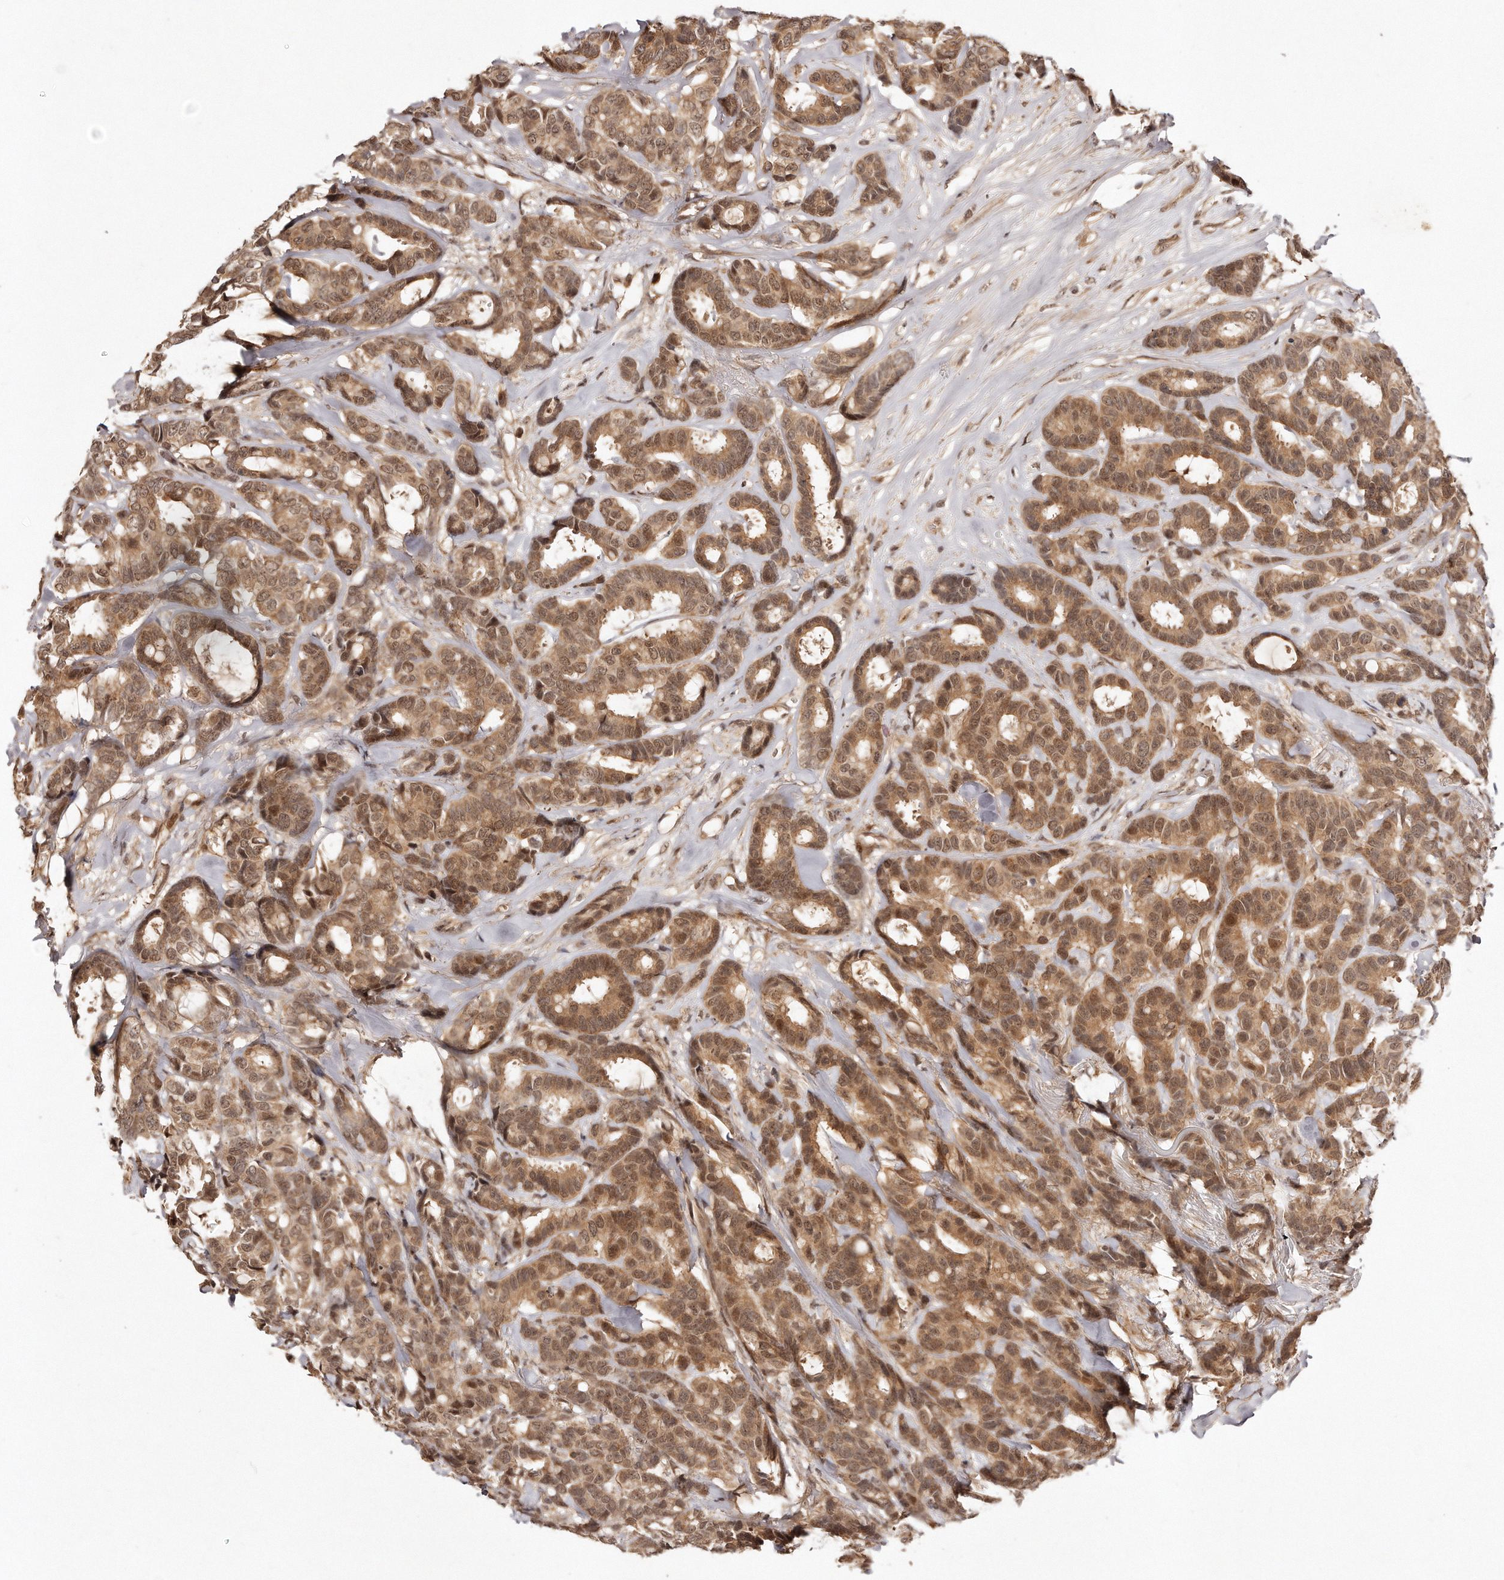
{"staining": {"intensity": "moderate", "quantity": ">75%", "location": "cytoplasmic/membranous,nuclear"}, "tissue": "breast cancer", "cell_type": "Tumor cells", "image_type": "cancer", "snomed": [{"axis": "morphology", "description": "Duct carcinoma"}, {"axis": "topography", "description": "Breast"}], "caption": "IHC staining of breast cancer (intraductal carcinoma), which demonstrates medium levels of moderate cytoplasmic/membranous and nuclear staining in approximately >75% of tumor cells indicating moderate cytoplasmic/membranous and nuclear protein expression. The staining was performed using DAB (brown) for protein detection and nuclei were counterstained in hematoxylin (blue).", "gene": "SOX4", "patient": {"sex": "female", "age": 87}}